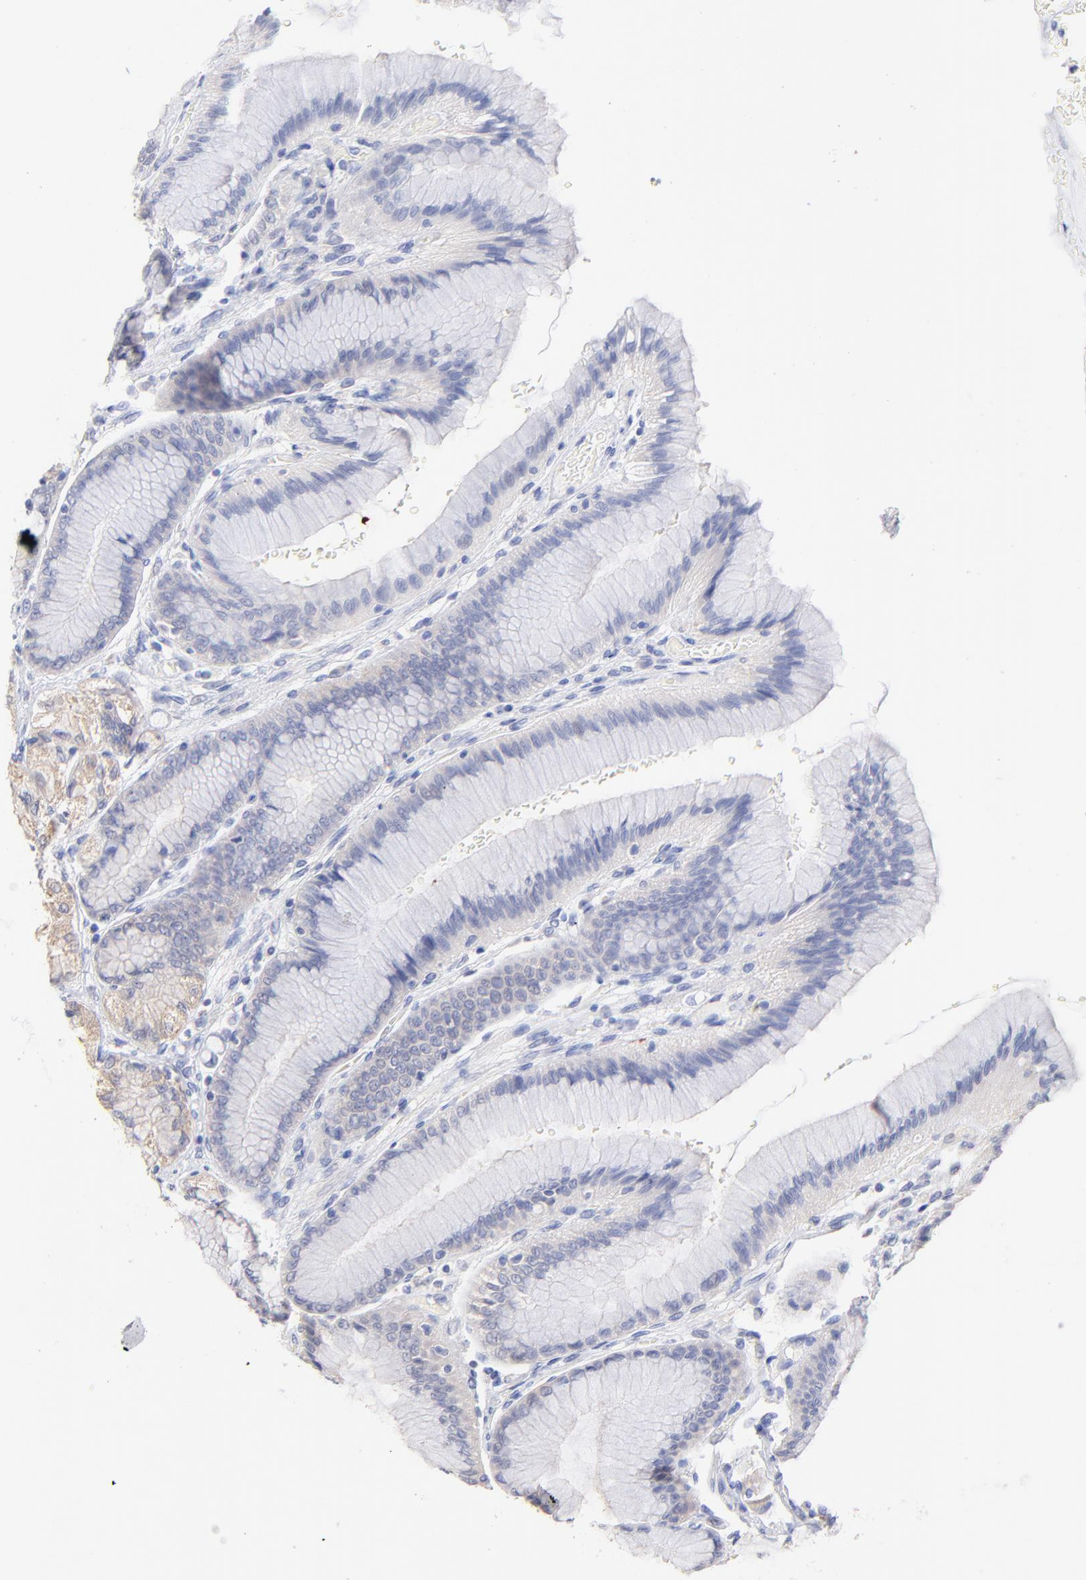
{"staining": {"intensity": "weak", "quantity": ">75%", "location": "cytoplasmic/membranous"}, "tissue": "stomach", "cell_type": "Glandular cells", "image_type": "normal", "snomed": [{"axis": "morphology", "description": "Normal tissue, NOS"}, {"axis": "morphology", "description": "Adenocarcinoma, NOS"}, {"axis": "topography", "description": "Stomach"}, {"axis": "topography", "description": "Stomach, lower"}], "caption": "Immunohistochemical staining of benign stomach reveals >75% levels of weak cytoplasmic/membranous protein staining in approximately >75% of glandular cells.", "gene": "CFAP57", "patient": {"sex": "female", "age": 65}}